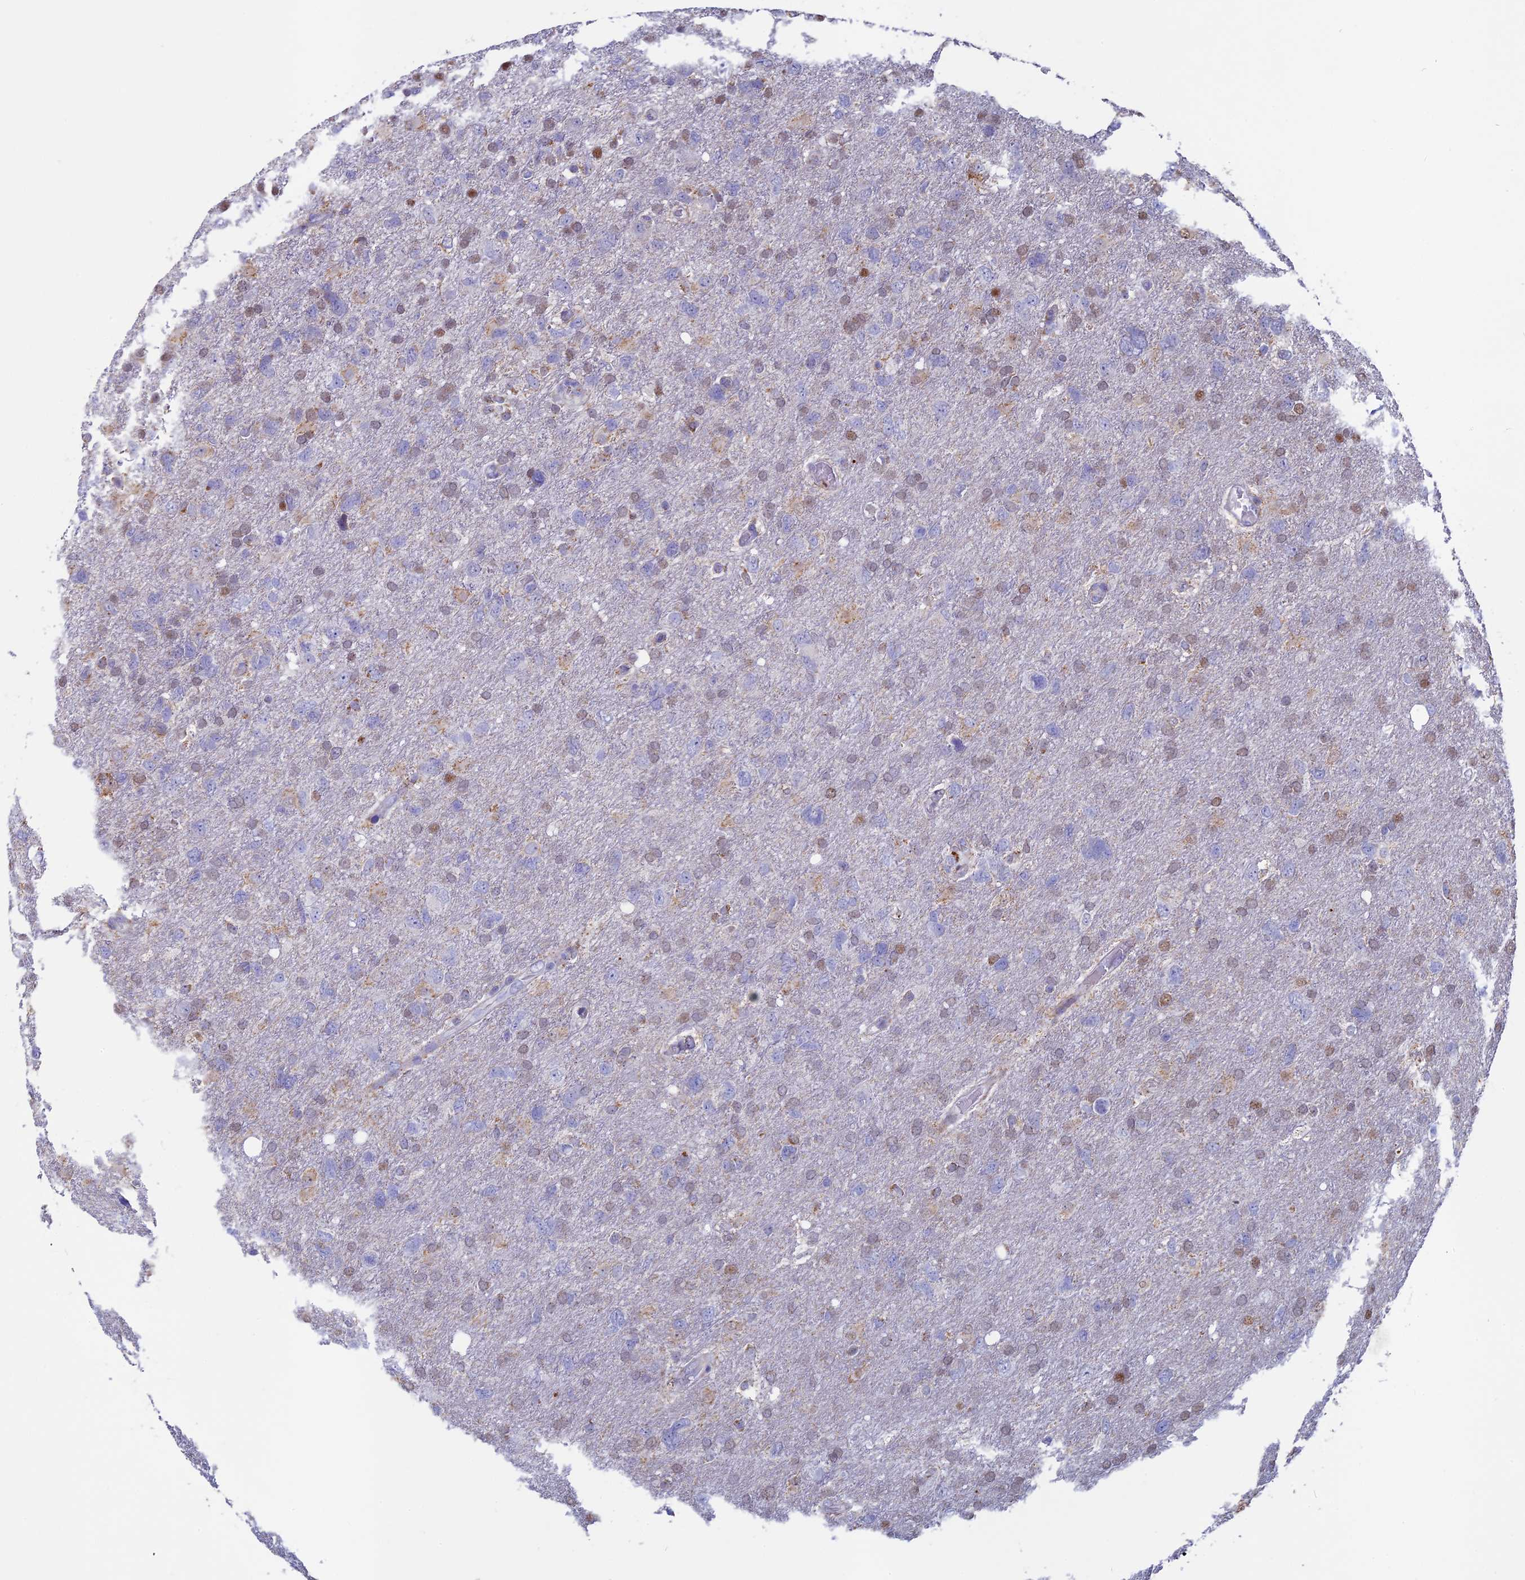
{"staining": {"intensity": "weak", "quantity": "<25%", "location": "nuclear"}, "tissue": "glioma", "cell_type": "Tumor cells", "image_type": "cancer", "snomed": [{"axis": "morphology", "description": "Glioma, malignant, High grade"}, {"axis": "topography", "description": "Brain"}], "caption": "This is an immunohistochemistry (IHC) histopathology image of malignant high-grade glioma. There is no expression in tumor cells.", "gene": "ACSS1", "patient": {"sex": "male", "age": 61}}